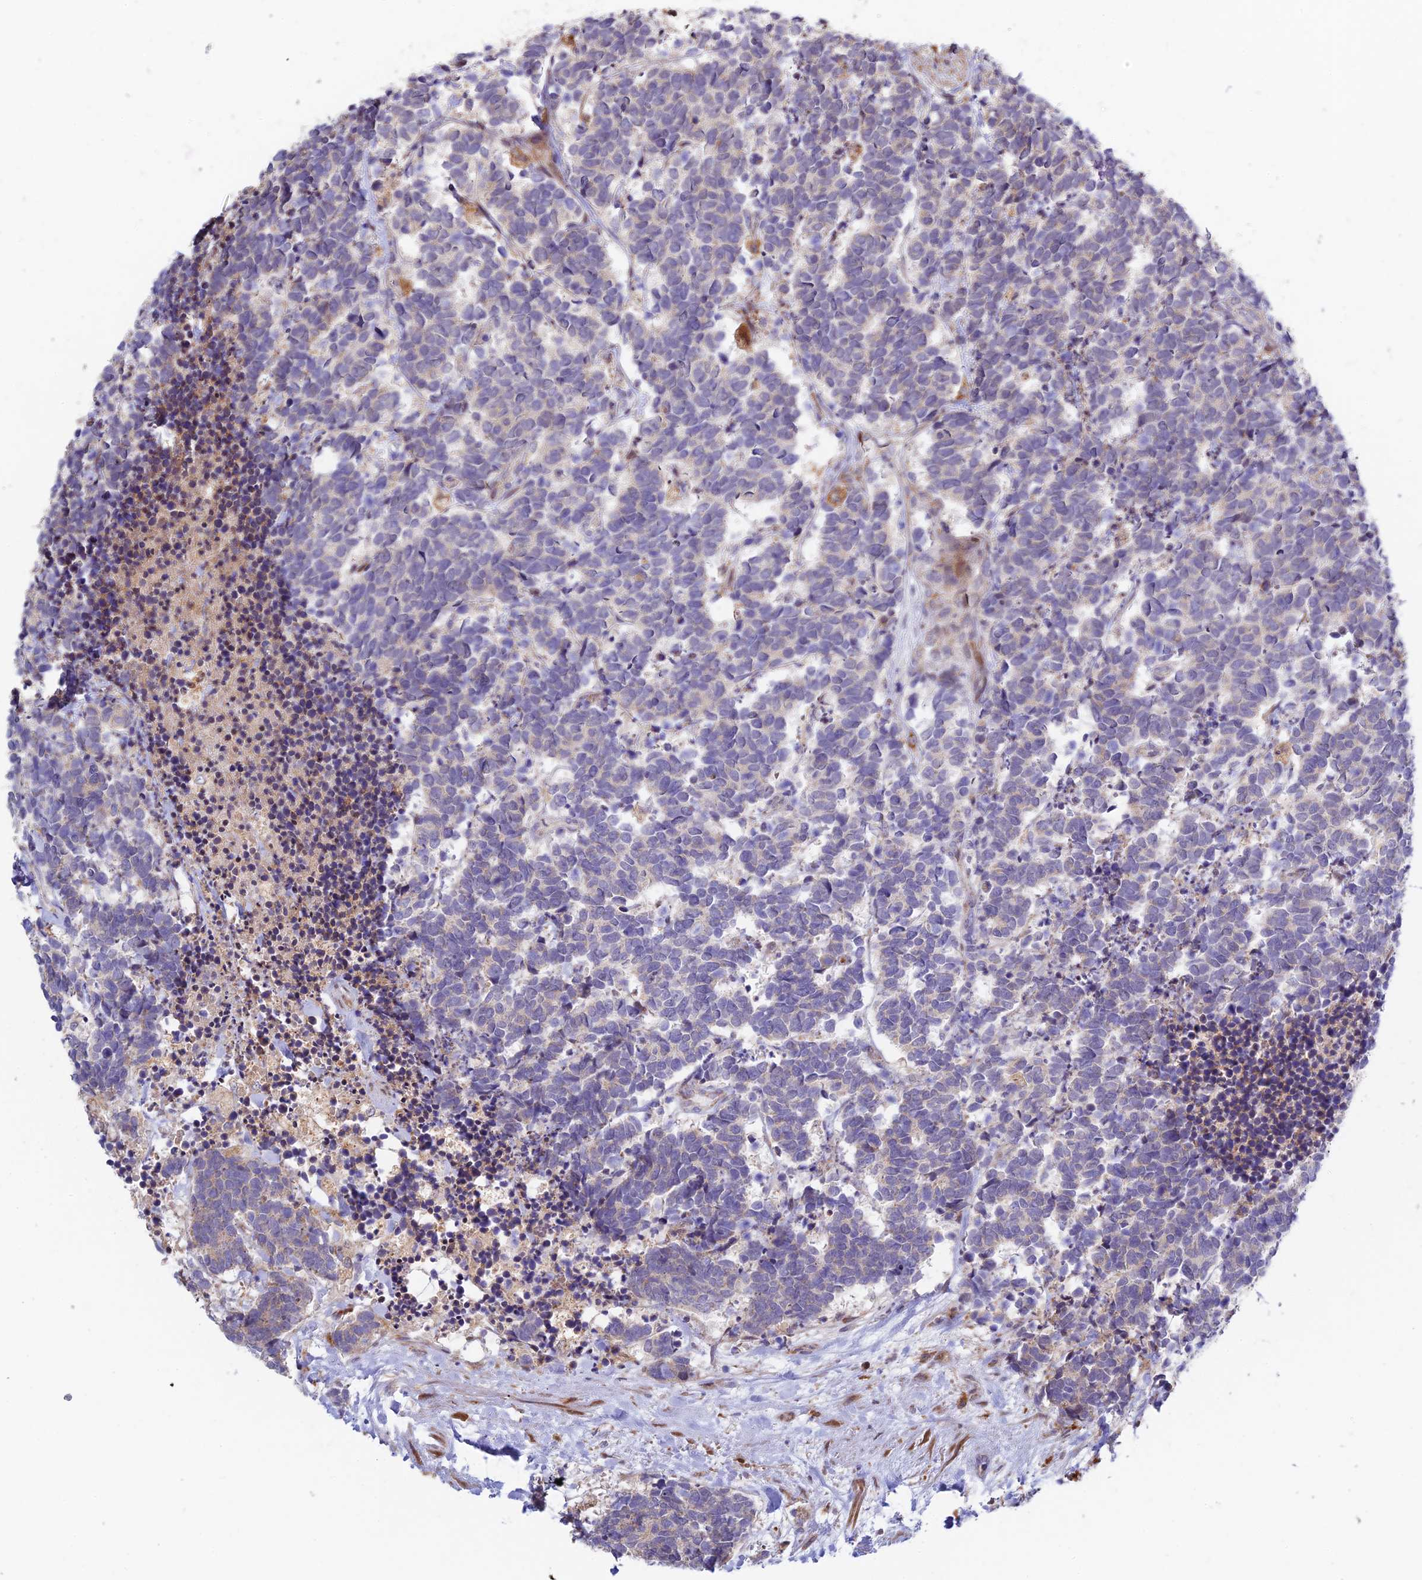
{"staining": {"intensity": "negative", "quantity": "none", "location": "none"}, "tissue": "carcinoid", "cell_type": "Tumor cells", "image_type": "cancer", "snomed": [{"axis": "morphology", "description": "Carcinoma, NOS"}, {"axis": "morphology", "description": "Carcinoid, malignant, NOS"}, {"axis": "topography", "description": "Prostate"}], "caption": "Tumor cells are negative for protein expression in human carcinoid.", "gene": "FUOM", "patient": {"sex": "male", "age": 57}}